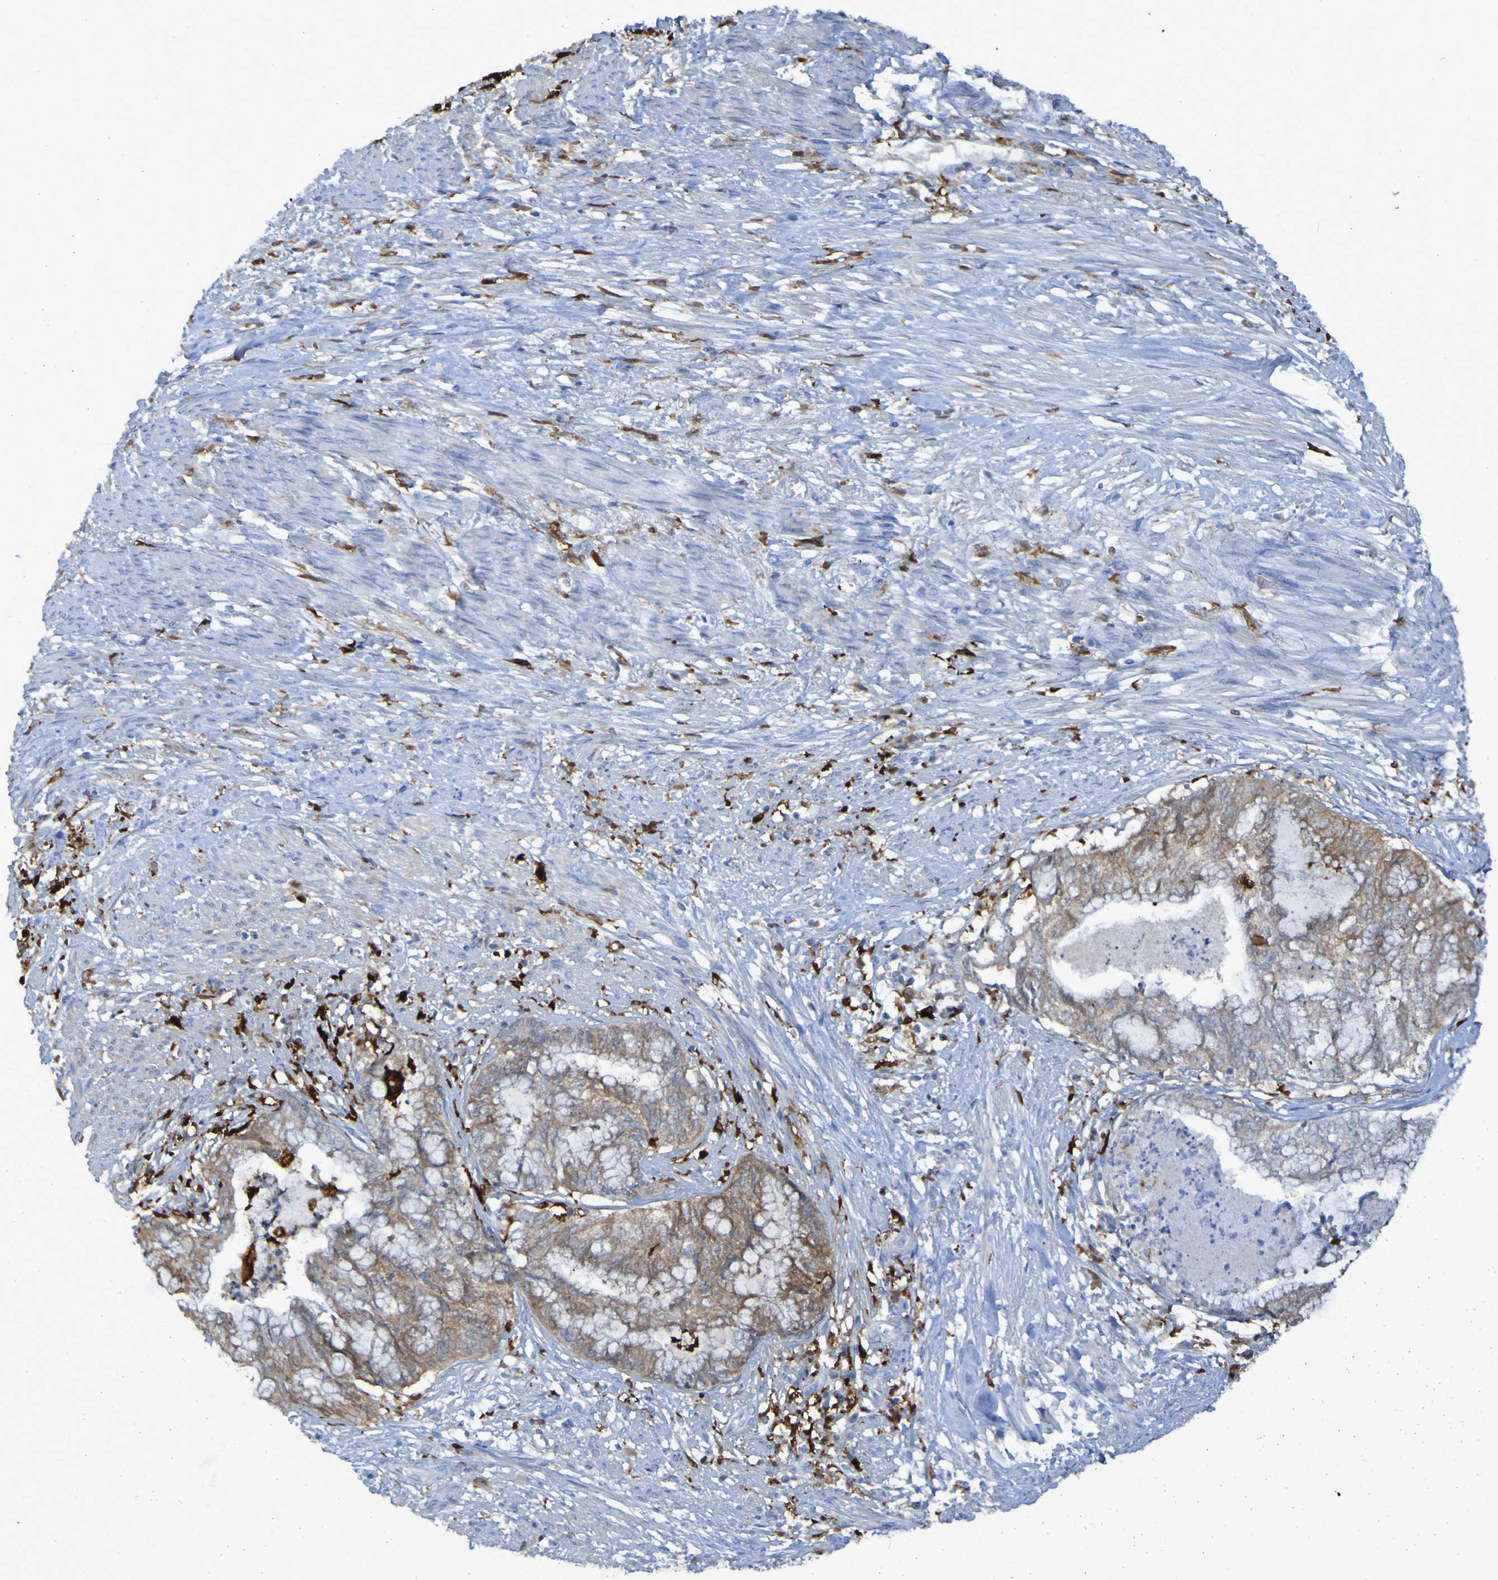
{"staining": {"intensity": "weak", "quantity": ">75%", "location": "cytoplasmic/membranous"}, "tissue": "endometrial cancer", "cell_type": "Tumor cells", "image_type": "cancer", "snomed": [{"axis": "morphology", "description": "Necrosis, NOS"}, {"axis": "morphology", "description": "Adenocarcinoma, NOS"}, {"axis": "topography", "description": "Endometrium"}], "caption": "High-power microscopy captured an IHC photomicrograph of endometrial cancer, revealing weak cytoplasmic/membranous positivity in about >75% of tumor cells.", "gene": "MPPE1", "patient": {"sex": "female", "age": 79}}